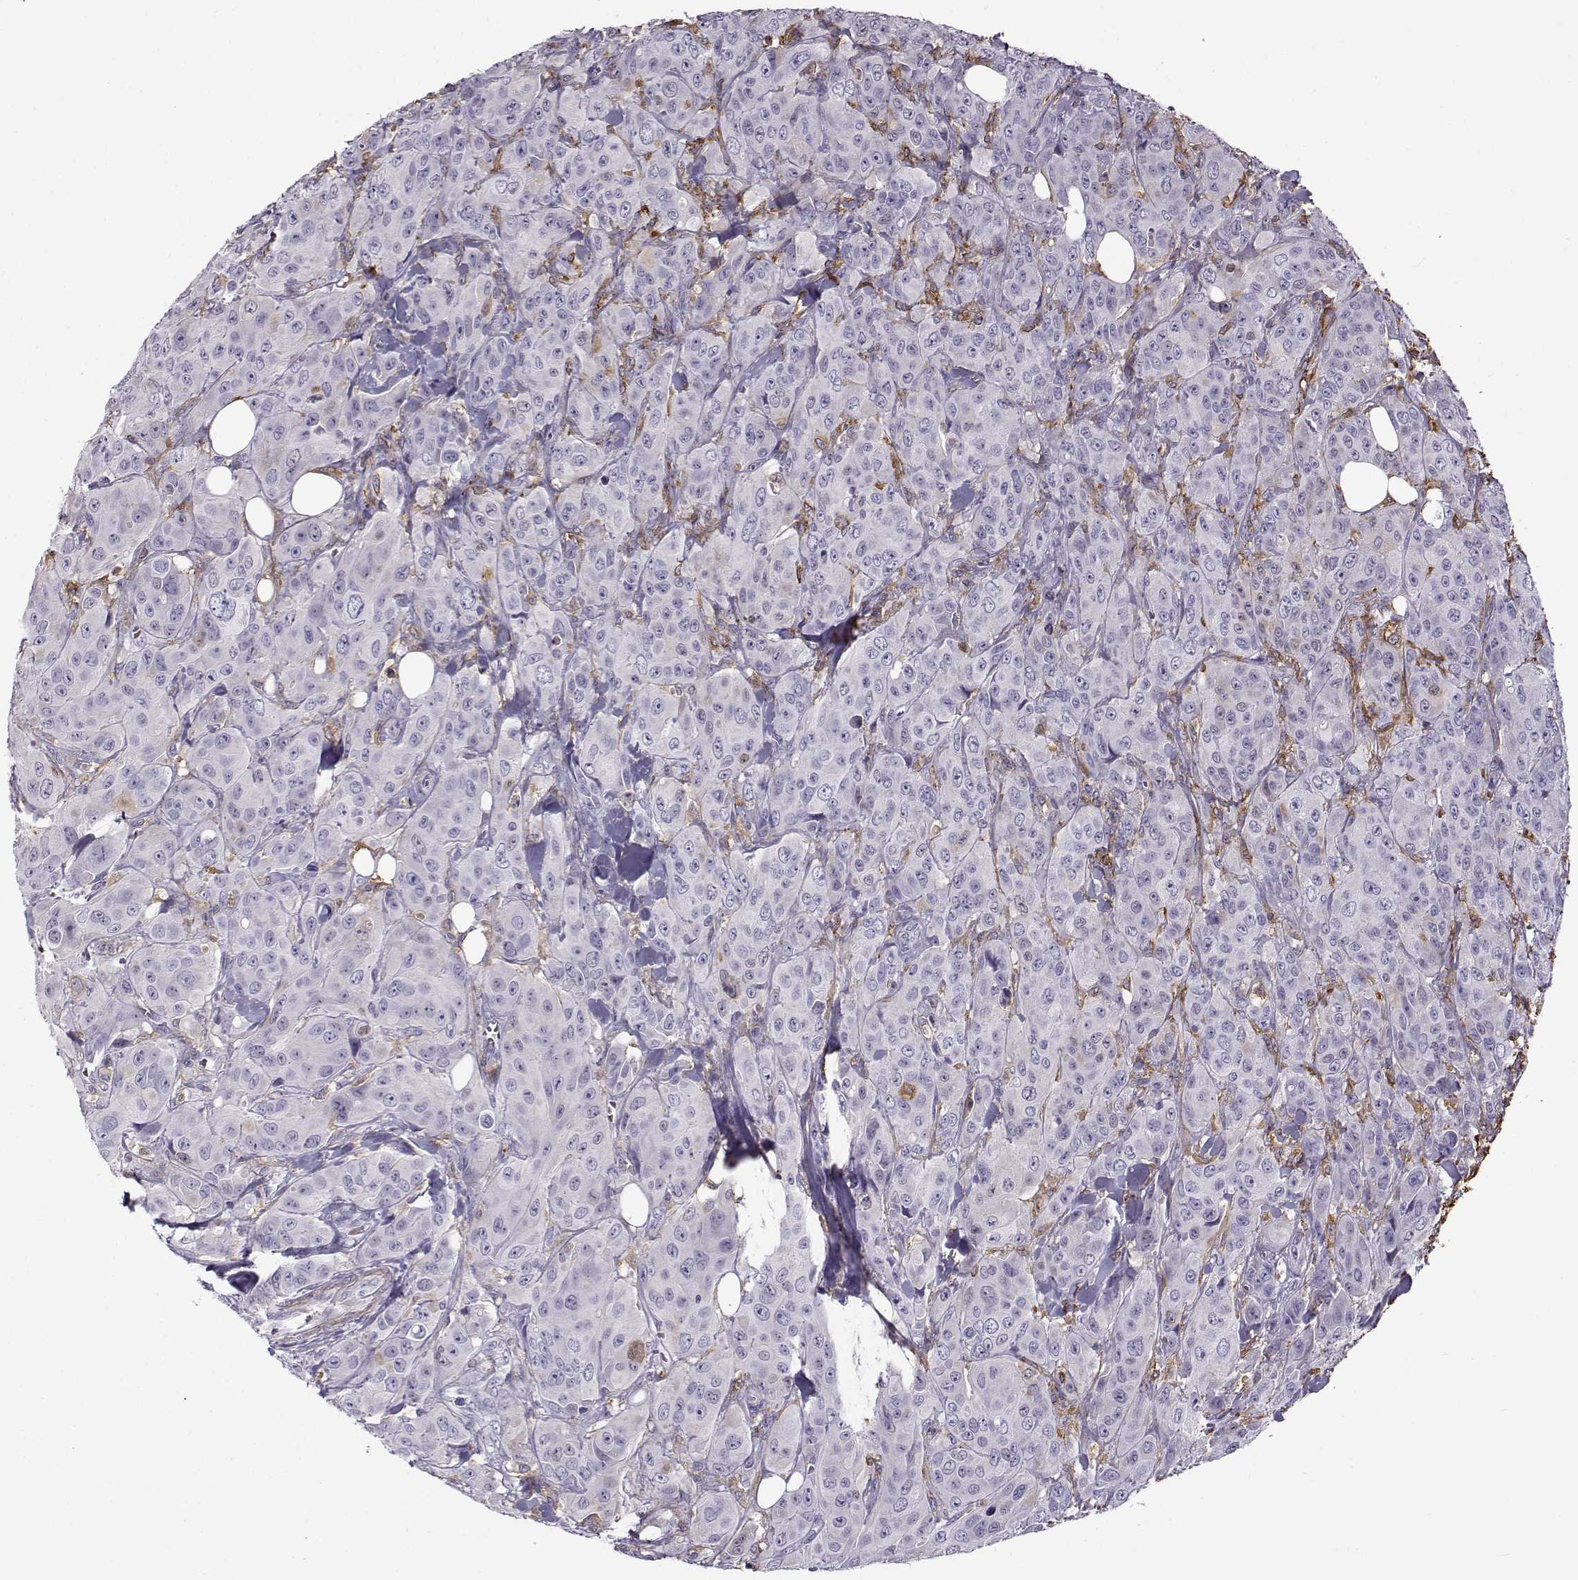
{"staining": {"intensity": "negative", "quantity": "none", "location": "none"}, "tissue": "breast cancer", "cell_type": "Tumor cells", "image_type": "cancer", "snomed": [{"axis": "morphology", "description": "Duct carcinoma"}, {"axis": "topography", "description": "Breast"}], "caption": "Tumor cells are negative for protein expression in human breast cancer.", "gene": "UCP3", "patient": {"sex": "female", "age": 43}}